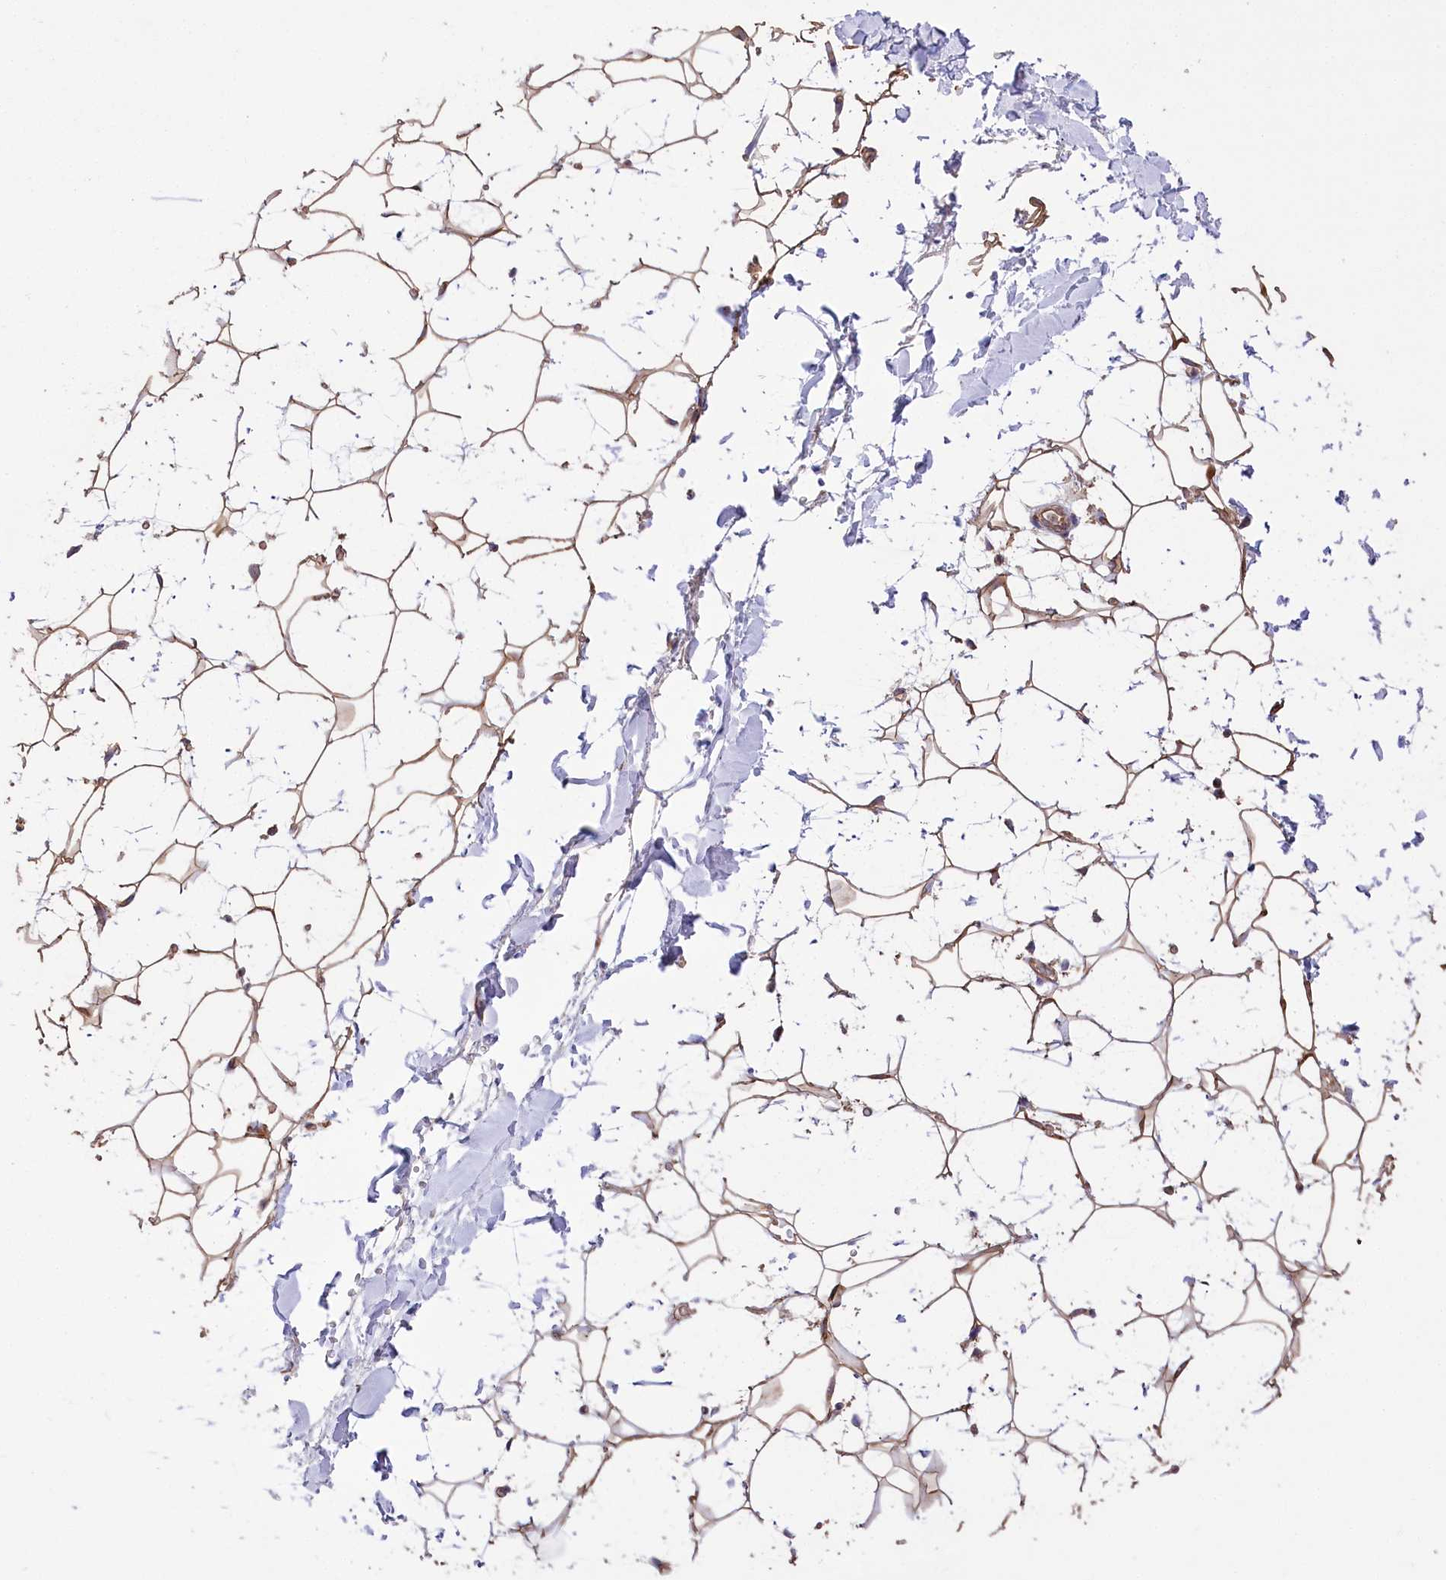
{"staining": {"intensity": "moderate", "quantity": ">75%", "location": "cytoplasmic/membranous"}, "tissue": "adipose tissue", "cell_type": "Adipocytes", "image_type": "normal", "snomed": [{"axis": "morphology", "description": "Normal tissue, NOS"}, {"axis": "topography", "description": "Breast"}], "caption": "About >75% of adipocytes in normal adipose tissue show moderate cytoplasmic/membranous protein expression as visualized by brown immunohistochemical staining.", "gene": "PRSS53", "patient": {"sex": "female", "age": 26}}